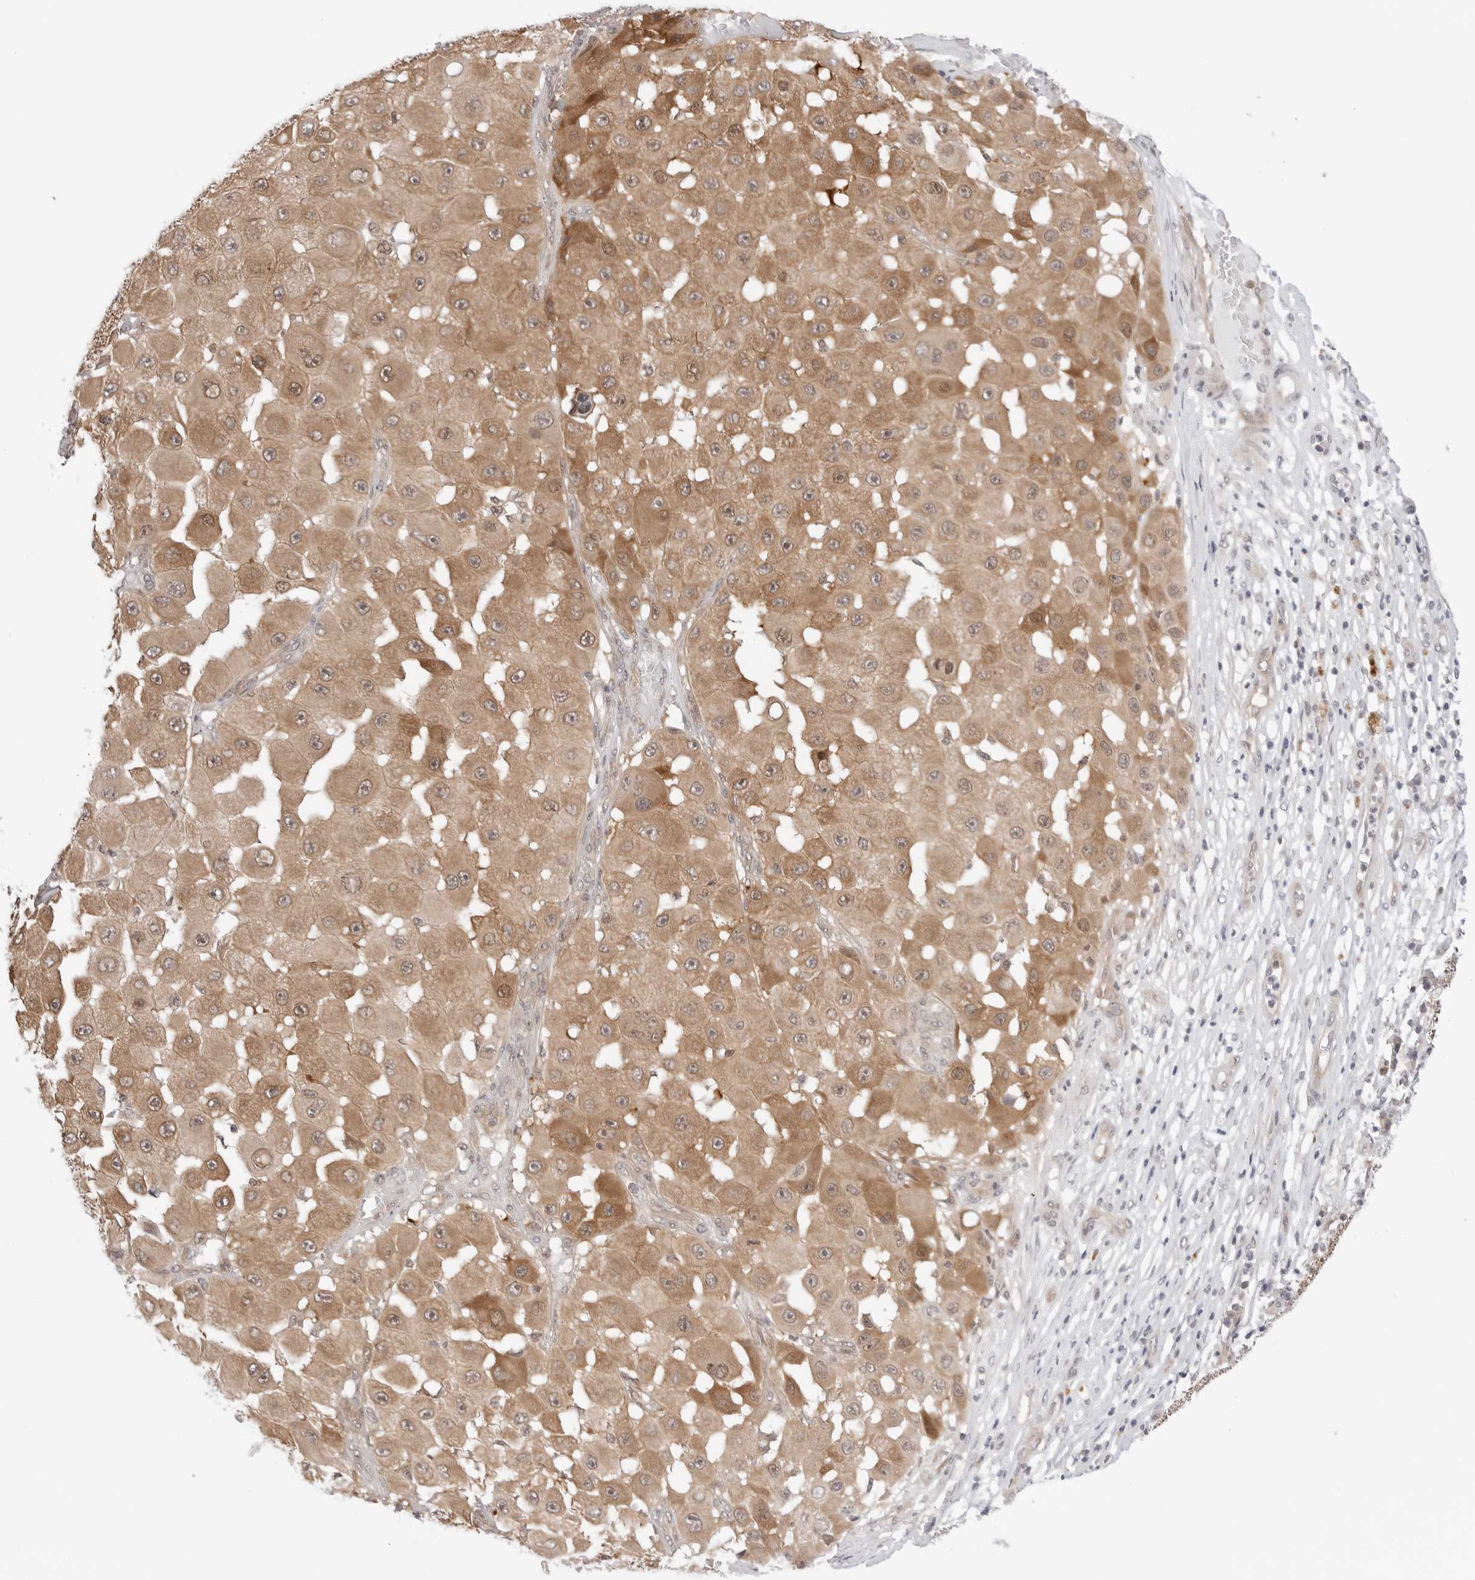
{"staining": {"intensity": "moderate", "quantity": ">75%", "location": "cytoplasmic/membranous"}, "tissue": "melanoma", "cell_type": "Tumor cells", "image_type": "cancer", "snomed": [{"axis": "morphology", "description": "Malignant melanoma, NOS"}, {"axis": "topography", "description": "Skin"}], "caption": "Moderate cytoplasmic/membranous protein expression is appreciated in about >75% of tumor cells in melanoma. (Stains: DAB (3,3'-diaminobenzidine) in brown, nuclei in blue, Microscopy: brightfield microscopy at high magnification).", "gene": "NUDC", "patient": {"sex": "female", "age": 81}}